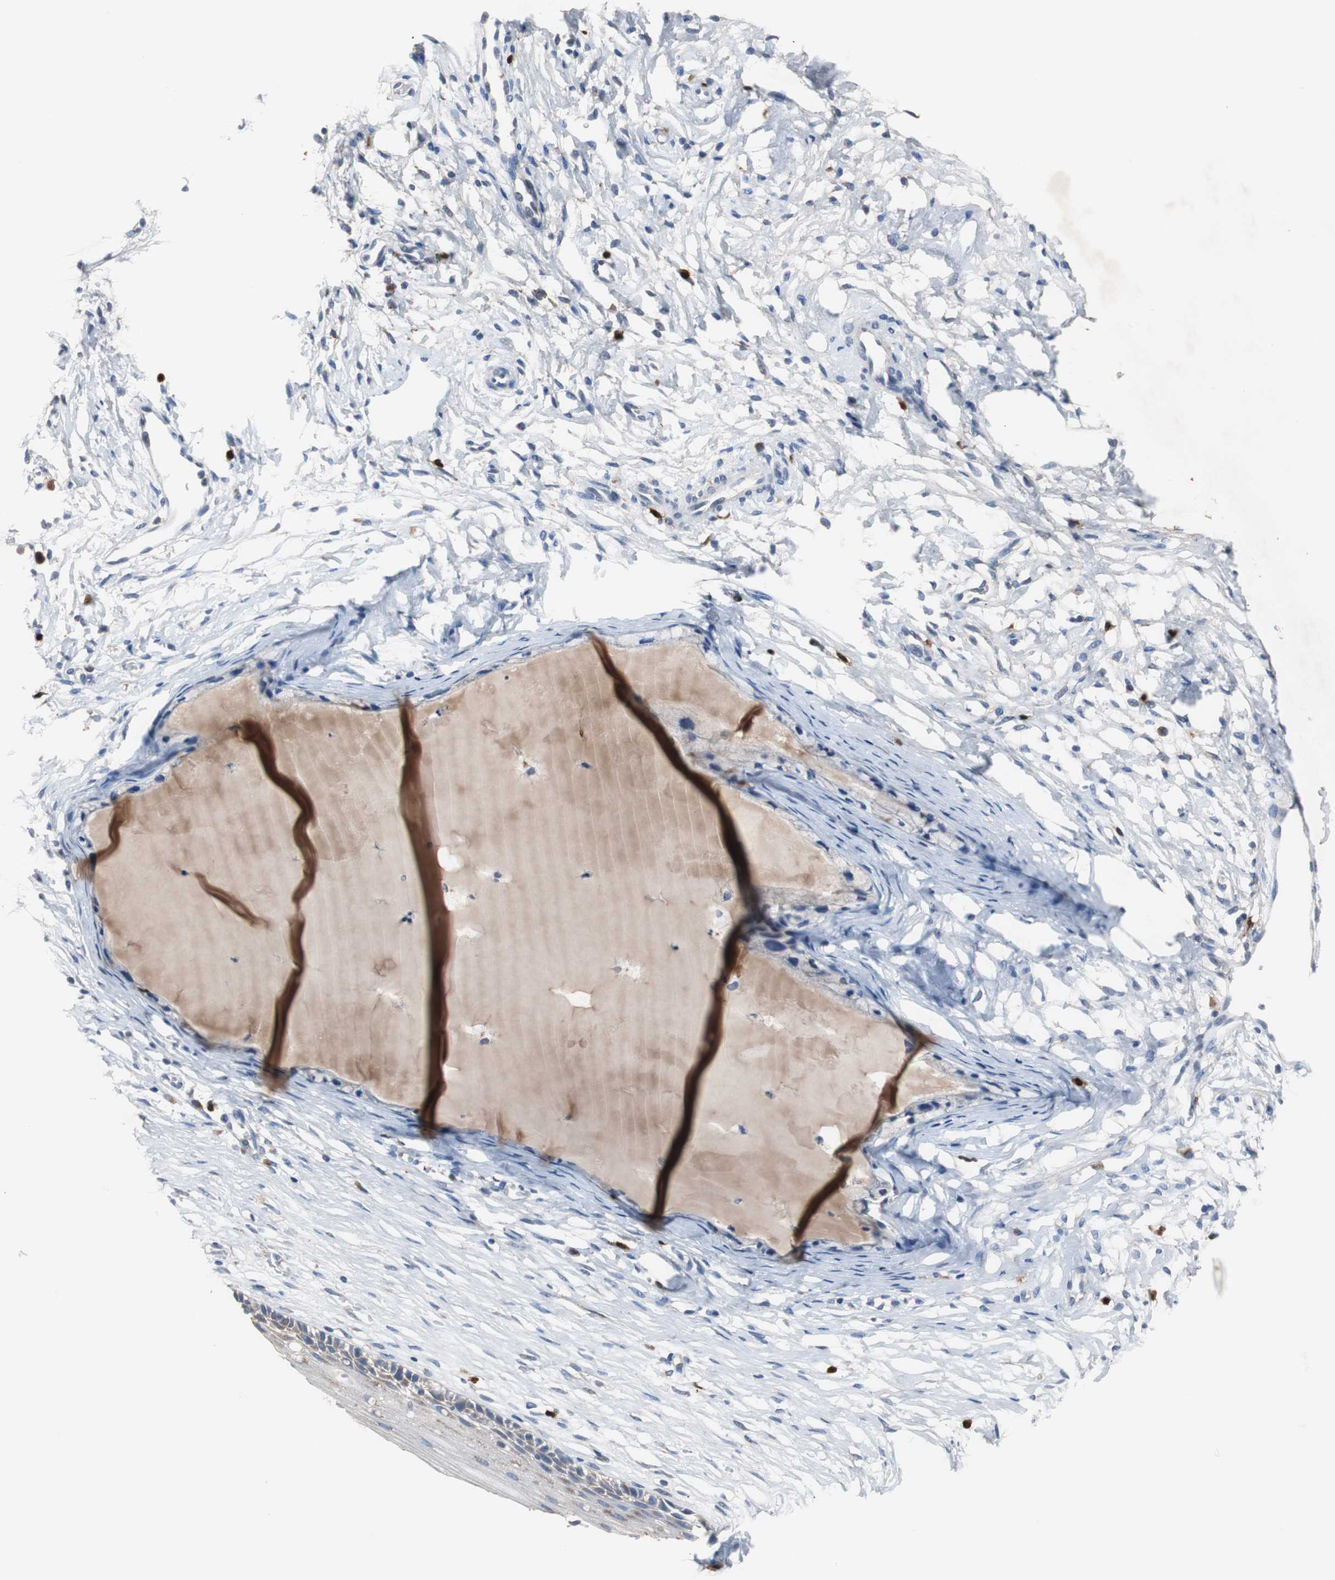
{"staining": {"intensity": "weak", "quantity": ">75%", "location": "cytoplasmic/membranous"}, "tissue": "cervix", "cell_type": "Glandular cells", "image_type": "normal", "snomed": [{"axis": "morphology", "description": "Normal tissue, NOS"}, {"axis": "topography", "description": "Cervix"}], "caption": "Immunohistochemical staining of benign cervix reveals low levels of weak cytoplasmic/membranous staining in about >75% of glandular cells.", "gene": "CALB2", "patient": {"sex": "female", "age": 46}}